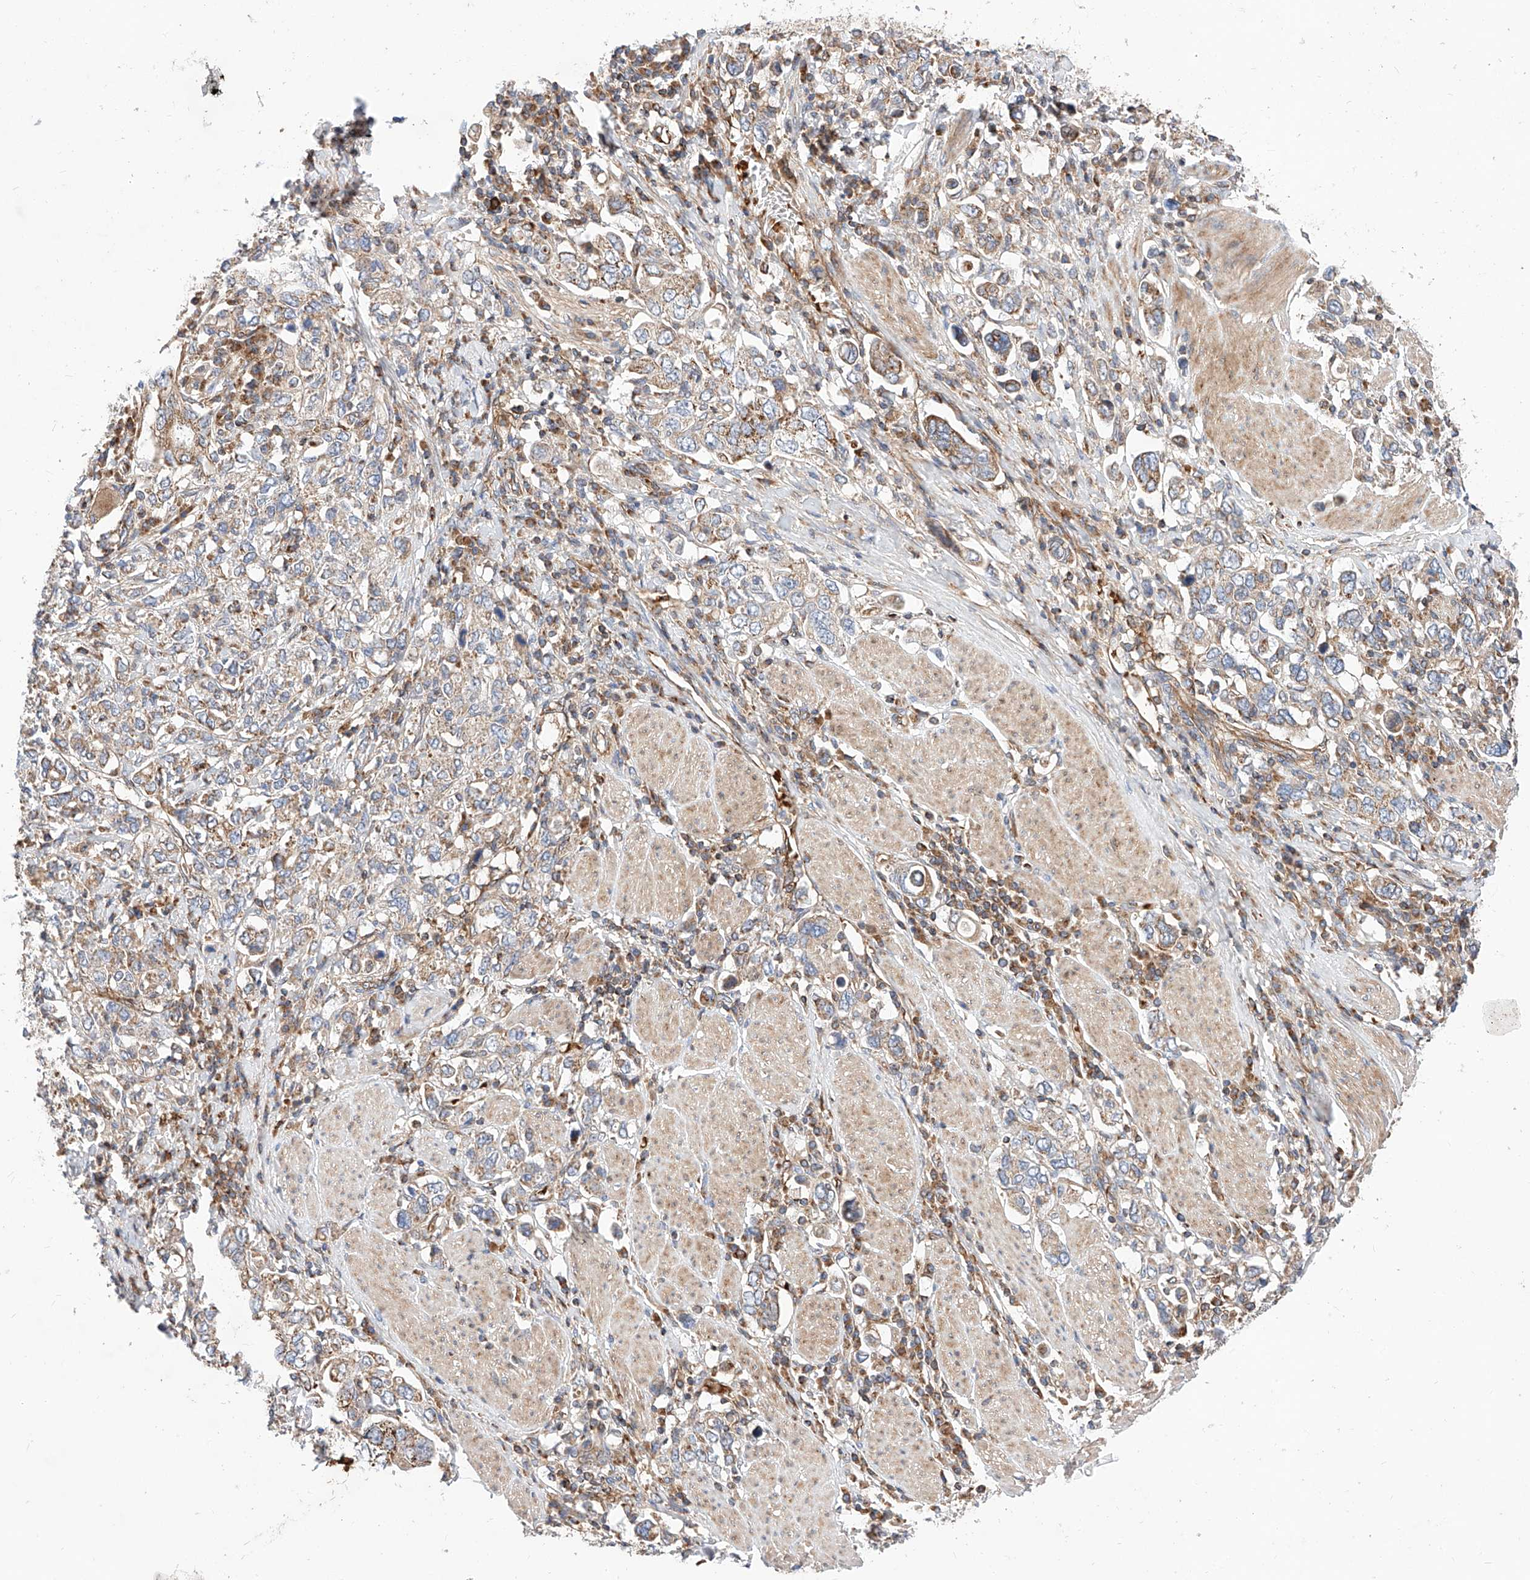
{"staining": {"intensity": "moderate", "quantity": "25%-75%", "location": "cytoplasmic/membranous"}, "tissue": "stomach cancer", "cell_type": "Tumor cells", "image_type": "cancer", "snomed": [{"axis": "morphology", "description": "Adenocarcinoma, NOS"}, {"axis": "topography", "description": "Stomach, upper"}], "caption": "Immunohistochemistry (IHC) (DAB) staining of human stomach cancer (adenocarcinoma) exhibits moderate cytoplasmic/membranous protein staining in about 25%-75% of tumor cells.", "gene": "NR1D1", "patient": {"sex": "male", "age": 62}}